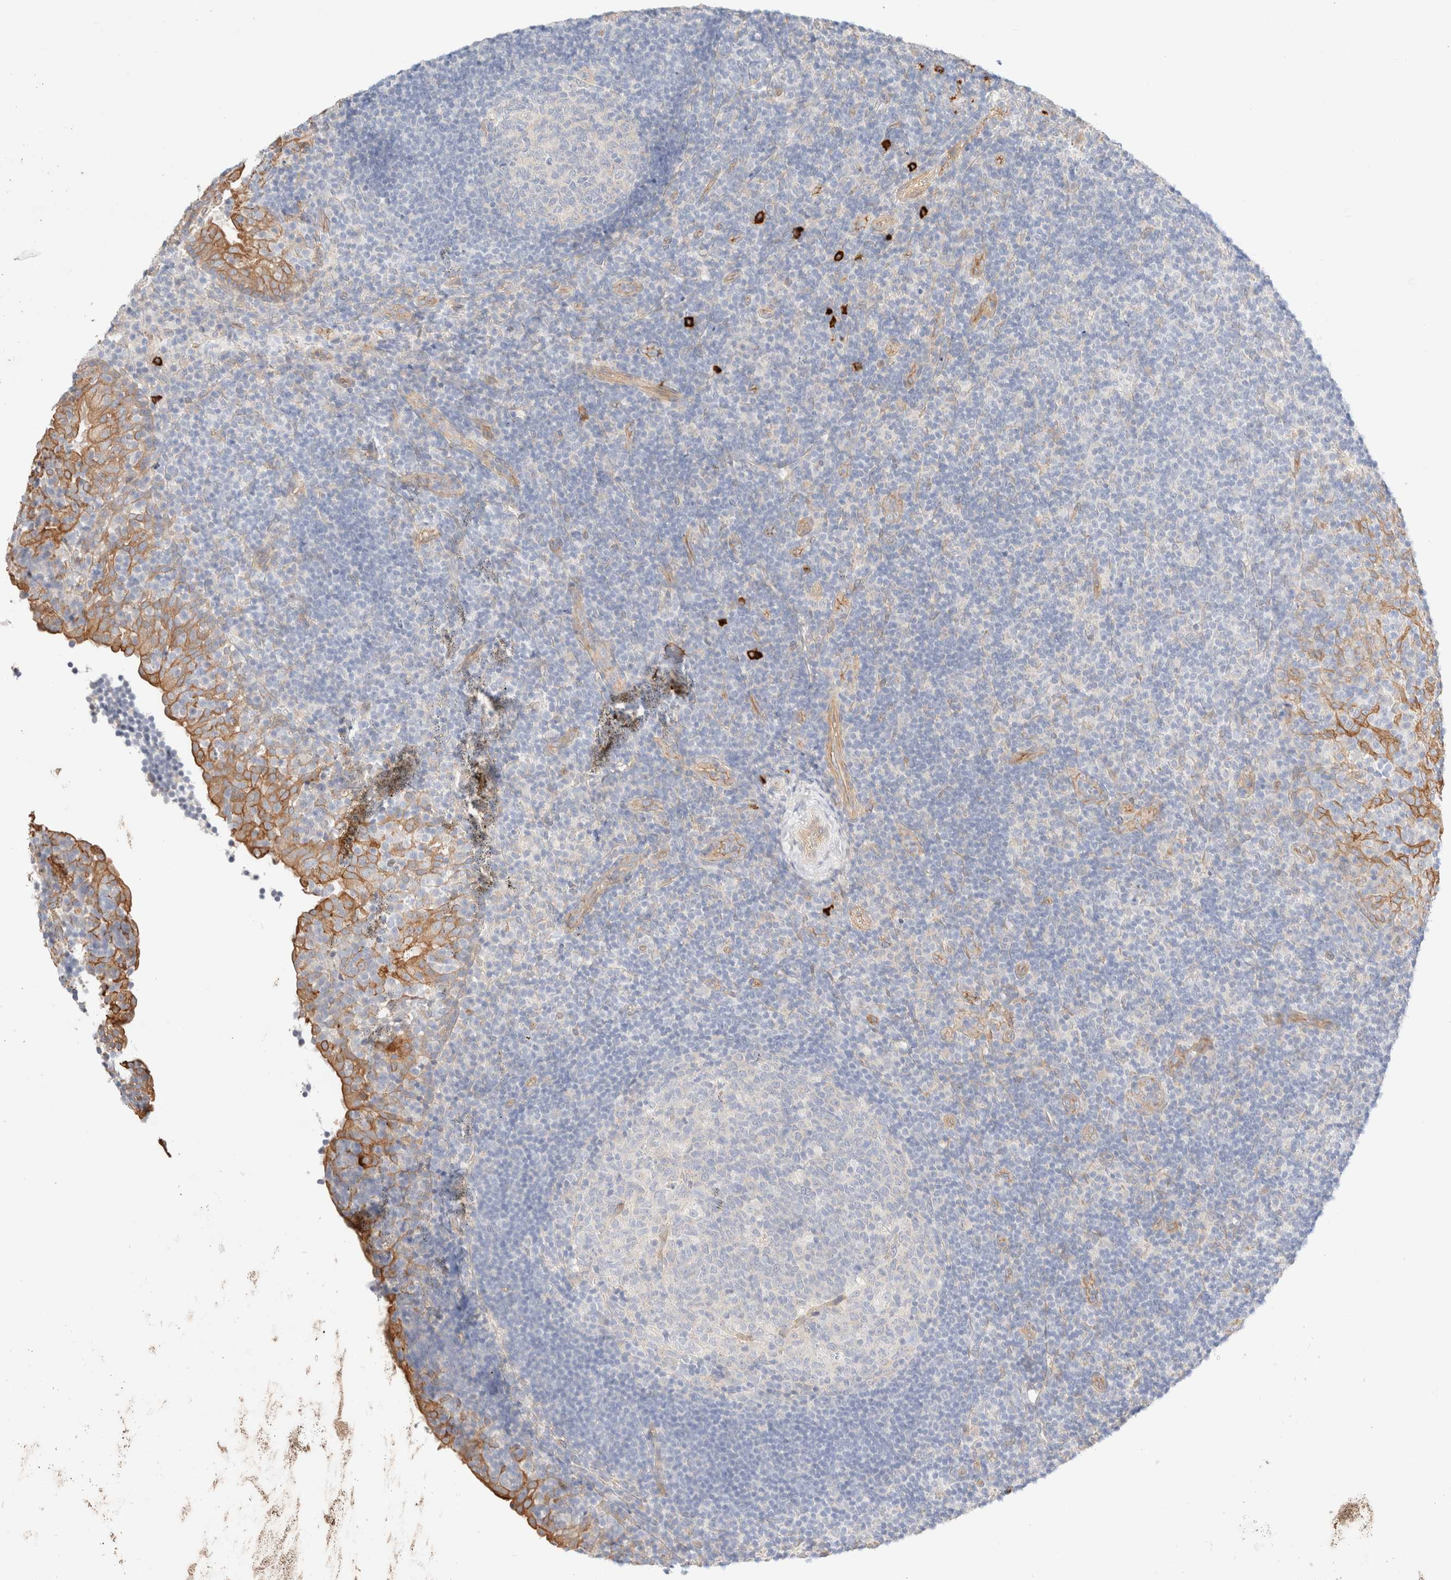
{"staining": {"intensity": "negative", "quantity": "none", "location": "none"}, "tissue": "tonsil", "cell_type": "Germinal center cells", "image_type": "normal", "snomed": [{"axis": "morphology", "description": "Normal tissue, NOS"}, {"axis": "topography", "description": "Tonsil"}], "caption": "DAB (3,3'-diaminobenzidine) immunohistochemical staining of benign tonsil shows no significant staining in germinal center cells. Brightfield microscopy of immunohistochemistry stained with DAB (3,3'-diaminobenzidine) (brown) and hematoxylin (blue), captured at high magnification.", "gene": "NIBAN2", "patient": {"sex": "female", "age": 40}}